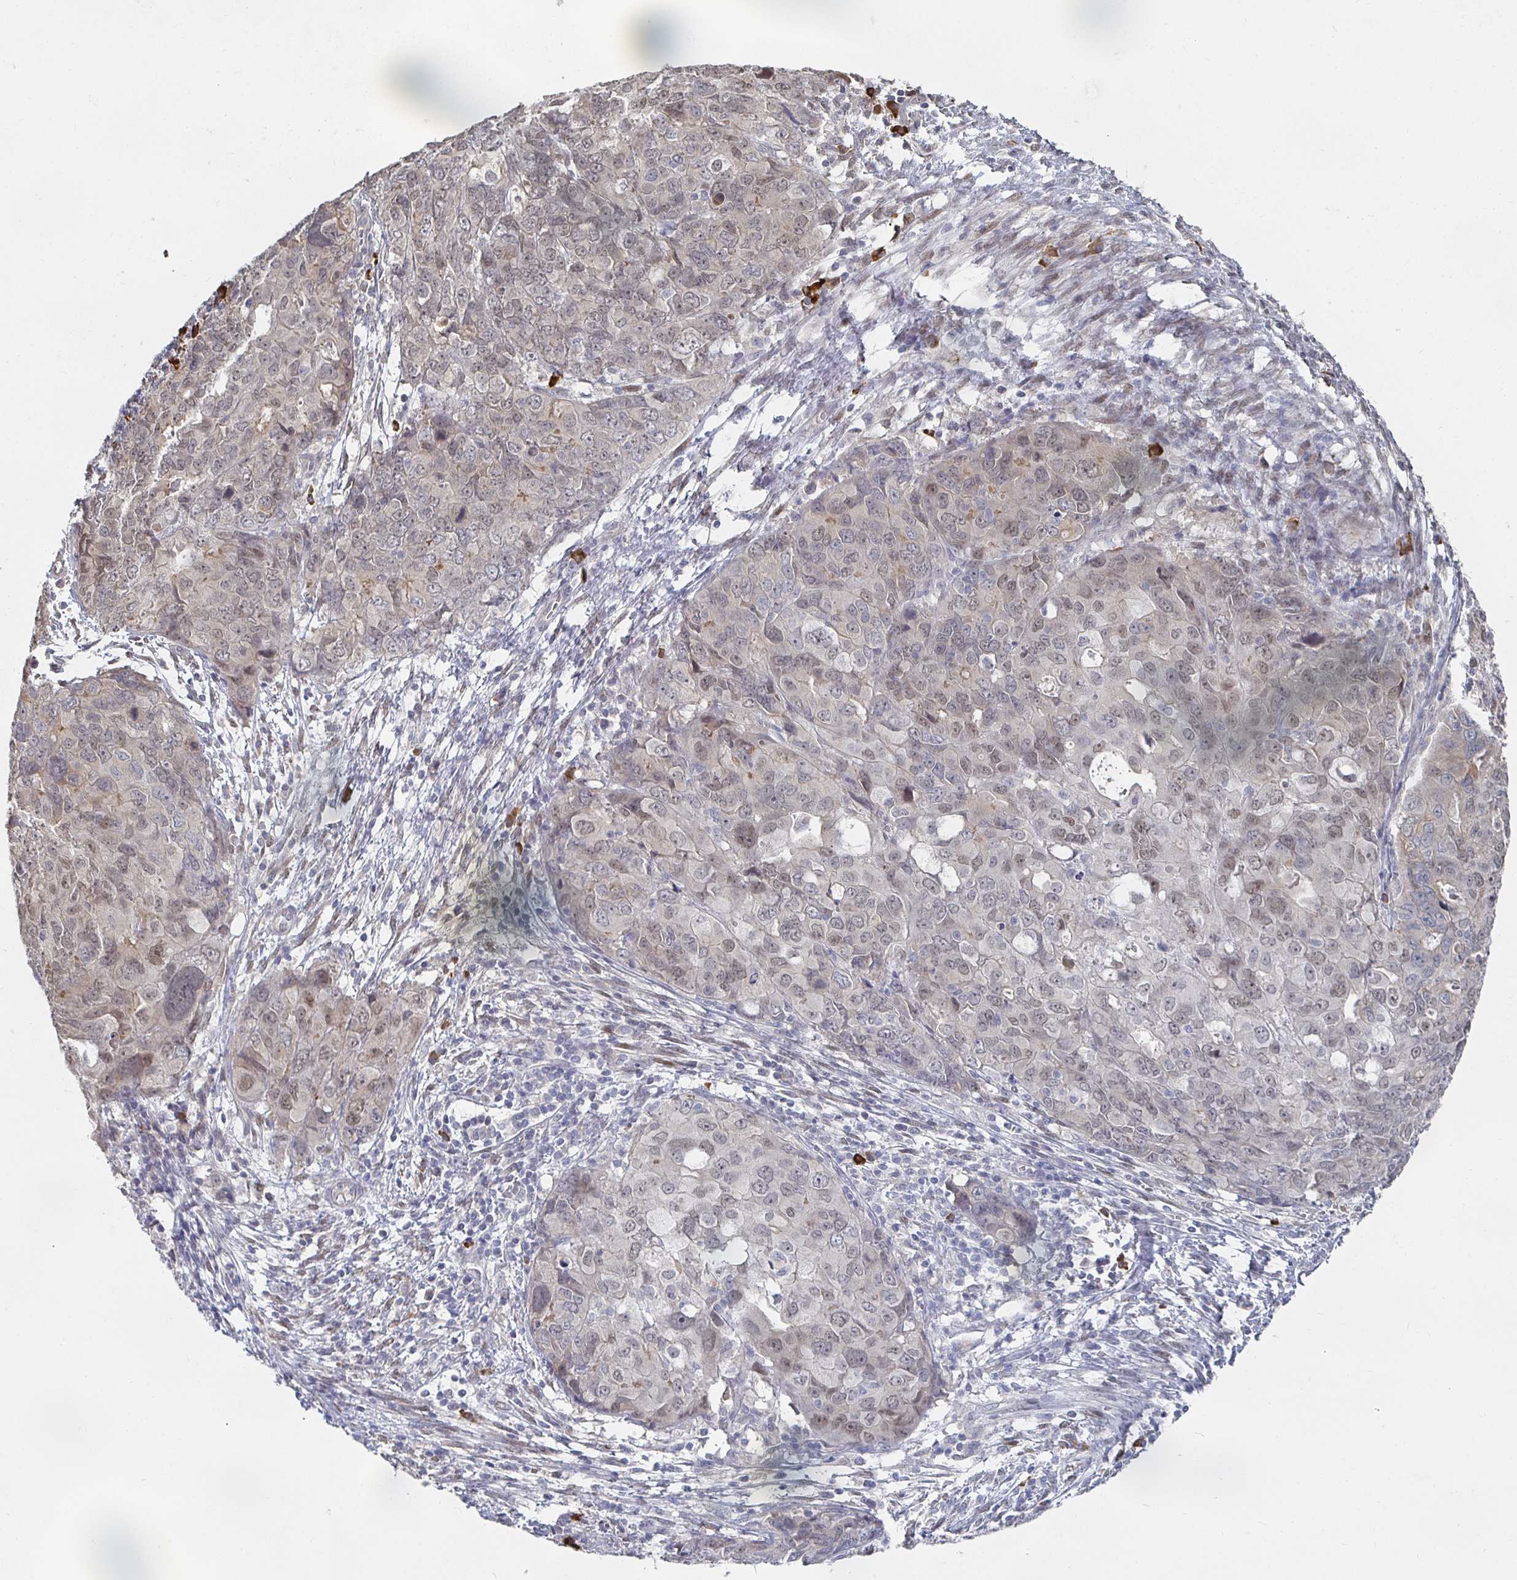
{"staining": {"intensity": "weak", "quantity": "25%-75%", "location": "nuclear"}, "tissue": "endometrial cancer", "cell_type": "Tumor cells", "image_type": "cancer", "snomed": [{"axis": "morphology", "description": "Adenocarcinoma, NOS"}, {"axis": "topography", "description": "Uterus"}], "caption": "Human endometrial cancer (adenocarcinoma) stained with a brown dye reveals weak nuclear positive staining in about 25%-75% of tumor cells.", "gene": "MEIS1", "patient": {"sex": "female", "age": 79}}